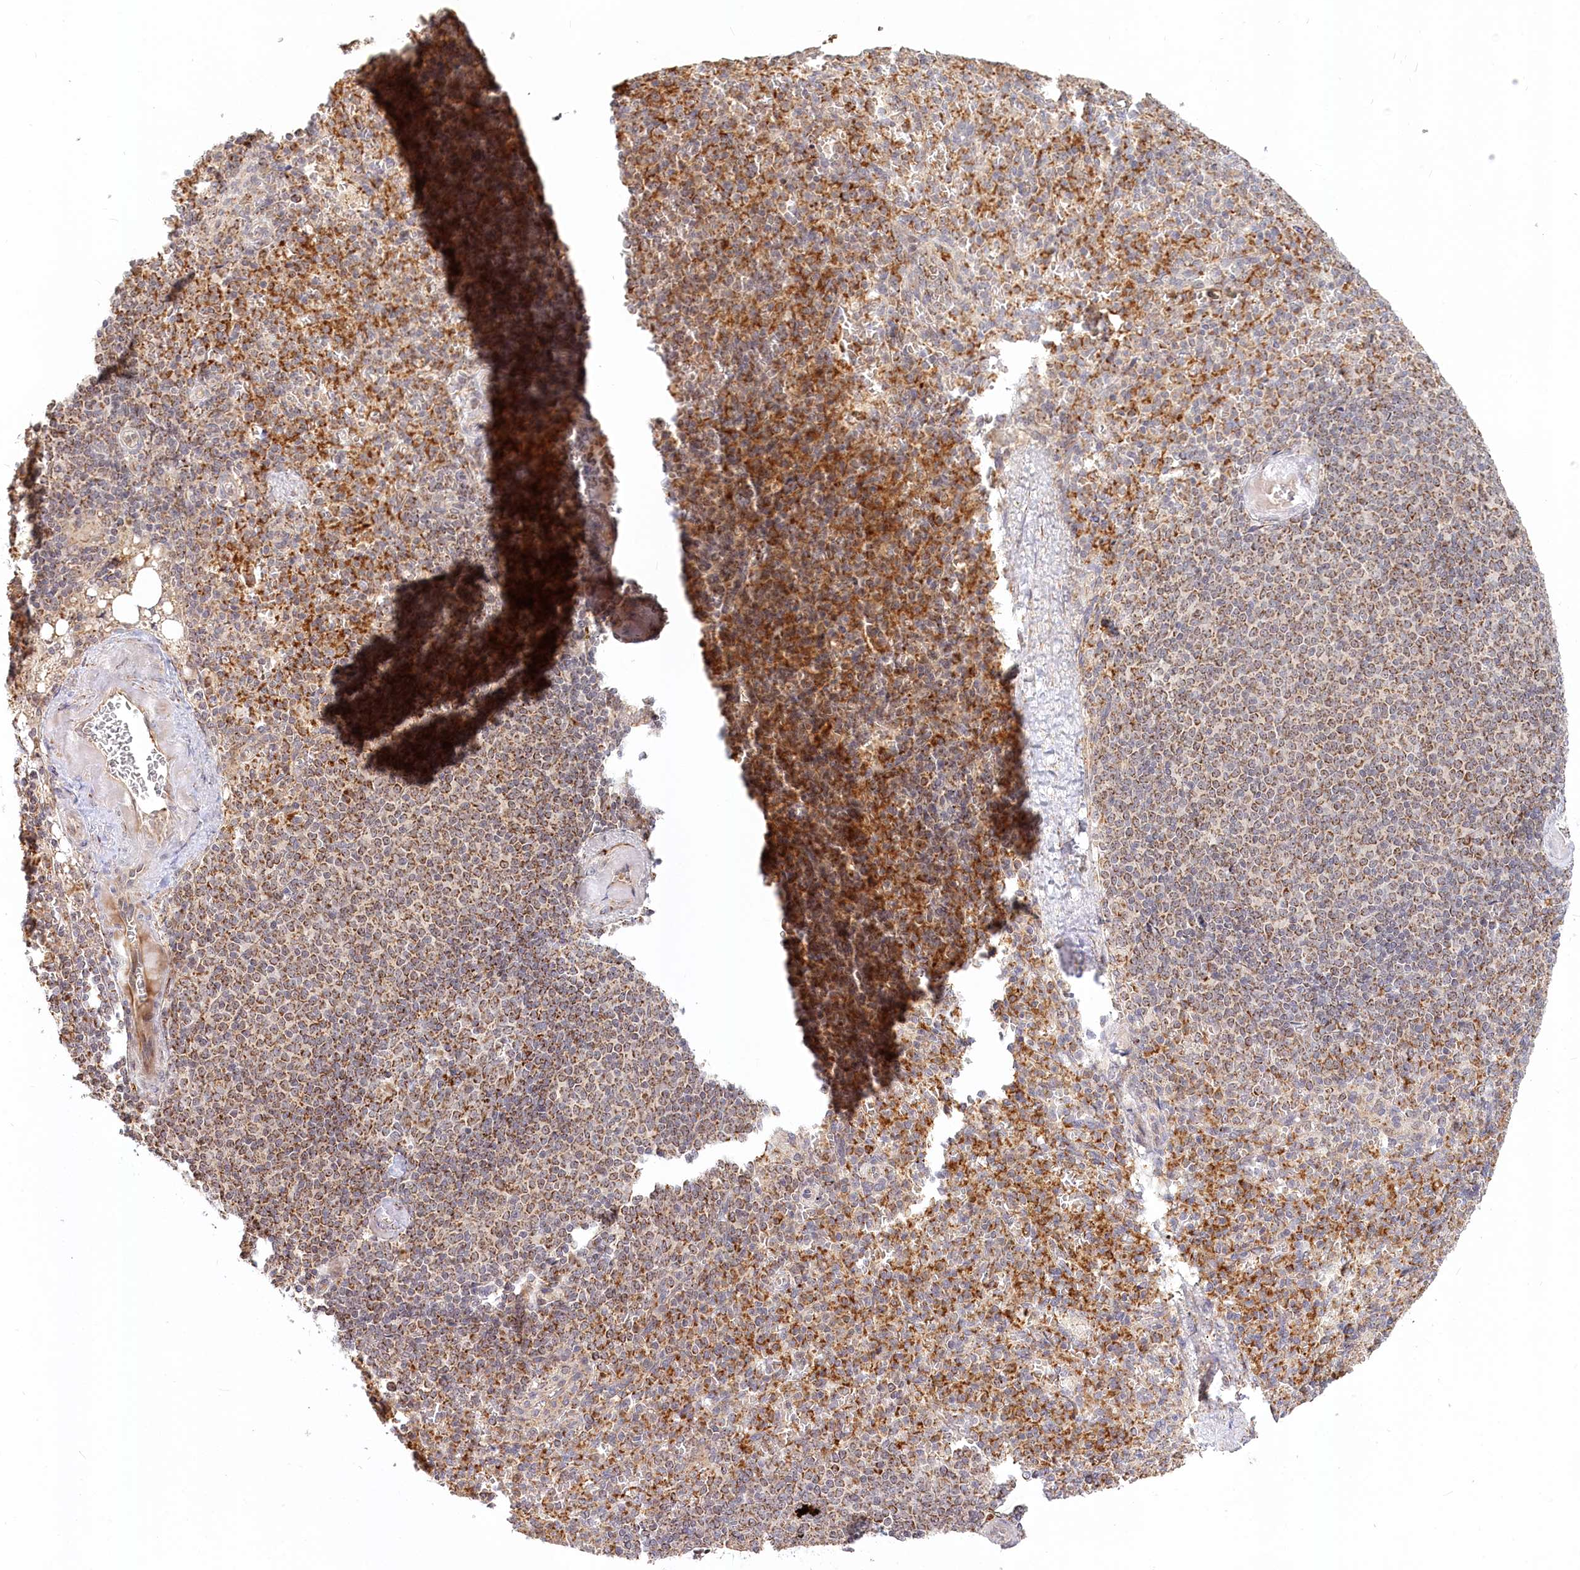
{"staining": {"intensity": "negative", "quantity": "none", "location": "none"}, "tissue": "spleen", "cell_type": "Cells in red pulp", "image_type": "normal", "snomed": [{"axis": "morphology", "description": "Normal tissue, NOS"}, {"axis": "topography", "description": "Spleen"}], "caption": "Immunohistochemistry micrograph of benign human spleen stained for a protein (brown), which reveals no positivity in cells in red pulp. (DAB (3,3'-diaminobenzidine) immunohistochemistry (IHC) visualized using brightfield microscopy, high magnification).", "gene": "RTN4IP1", "patient": {"sex": "female", "age": 74}}